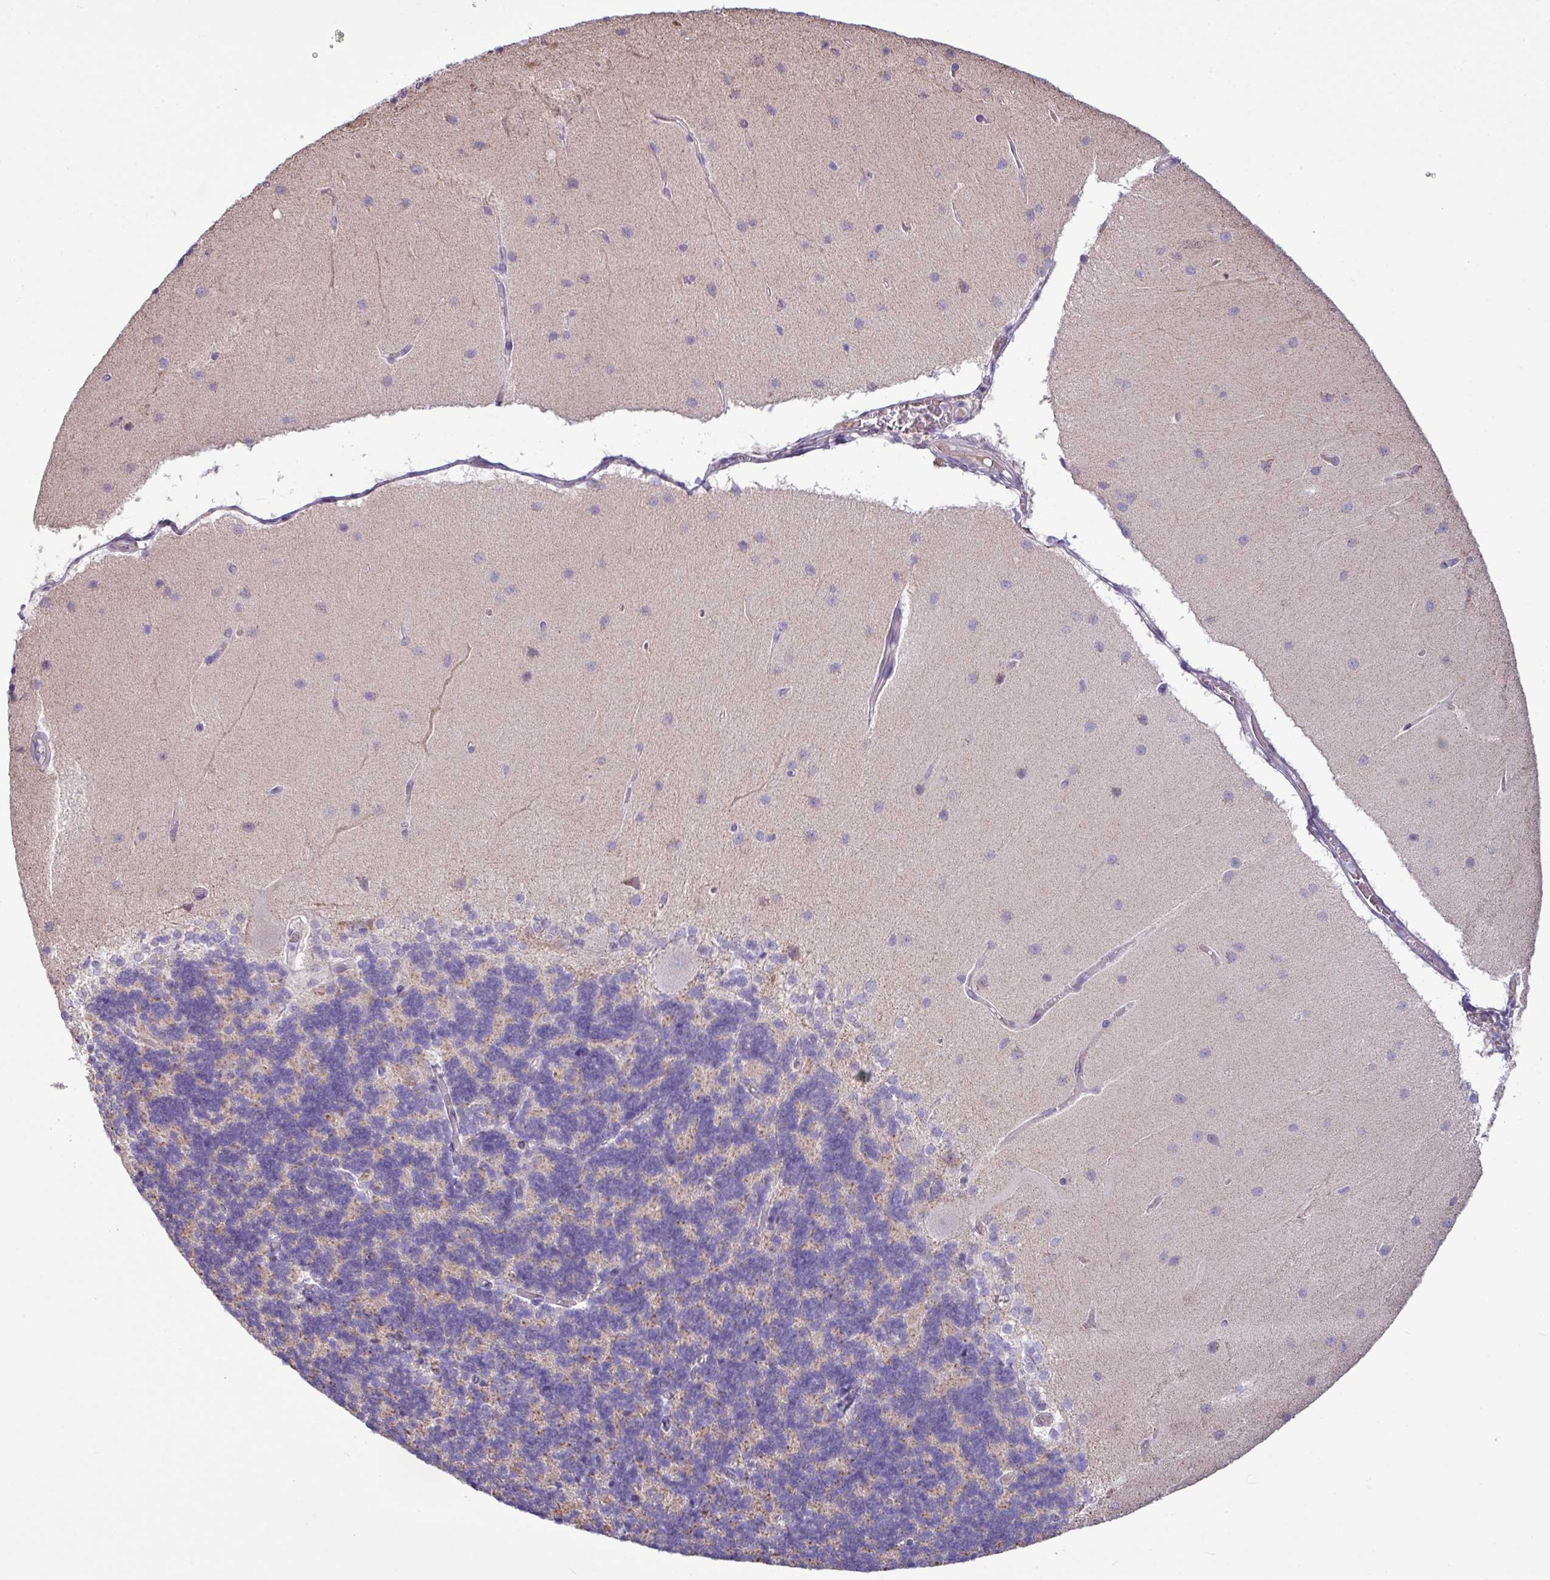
{"staining": {"intensity": "negative", "quantity": "none", "location": "none"}, "tissue": "cerebellum", "cell_type": "Cells in granular layer", "image_type": "normal", "snomed": [{"axis": "morphology", "description": "Normal tissue, NOS"}, {"axis": "topography", "description": "Cerebellum"}], "caption": "Immunohistochemistry (IHC) micrograph of unremarkable cerebellum: human cerebellum stained with DAB displays no significant protein expression in cells in granular layer. Brightfield microscopy of IHC stained with DAB (3,3'-diaminobenzidine) (brown) and hematoxylin (blue), captured at high magnification.", "gene": "IRGC", "patient": {"sex": "female", "age": 54}}